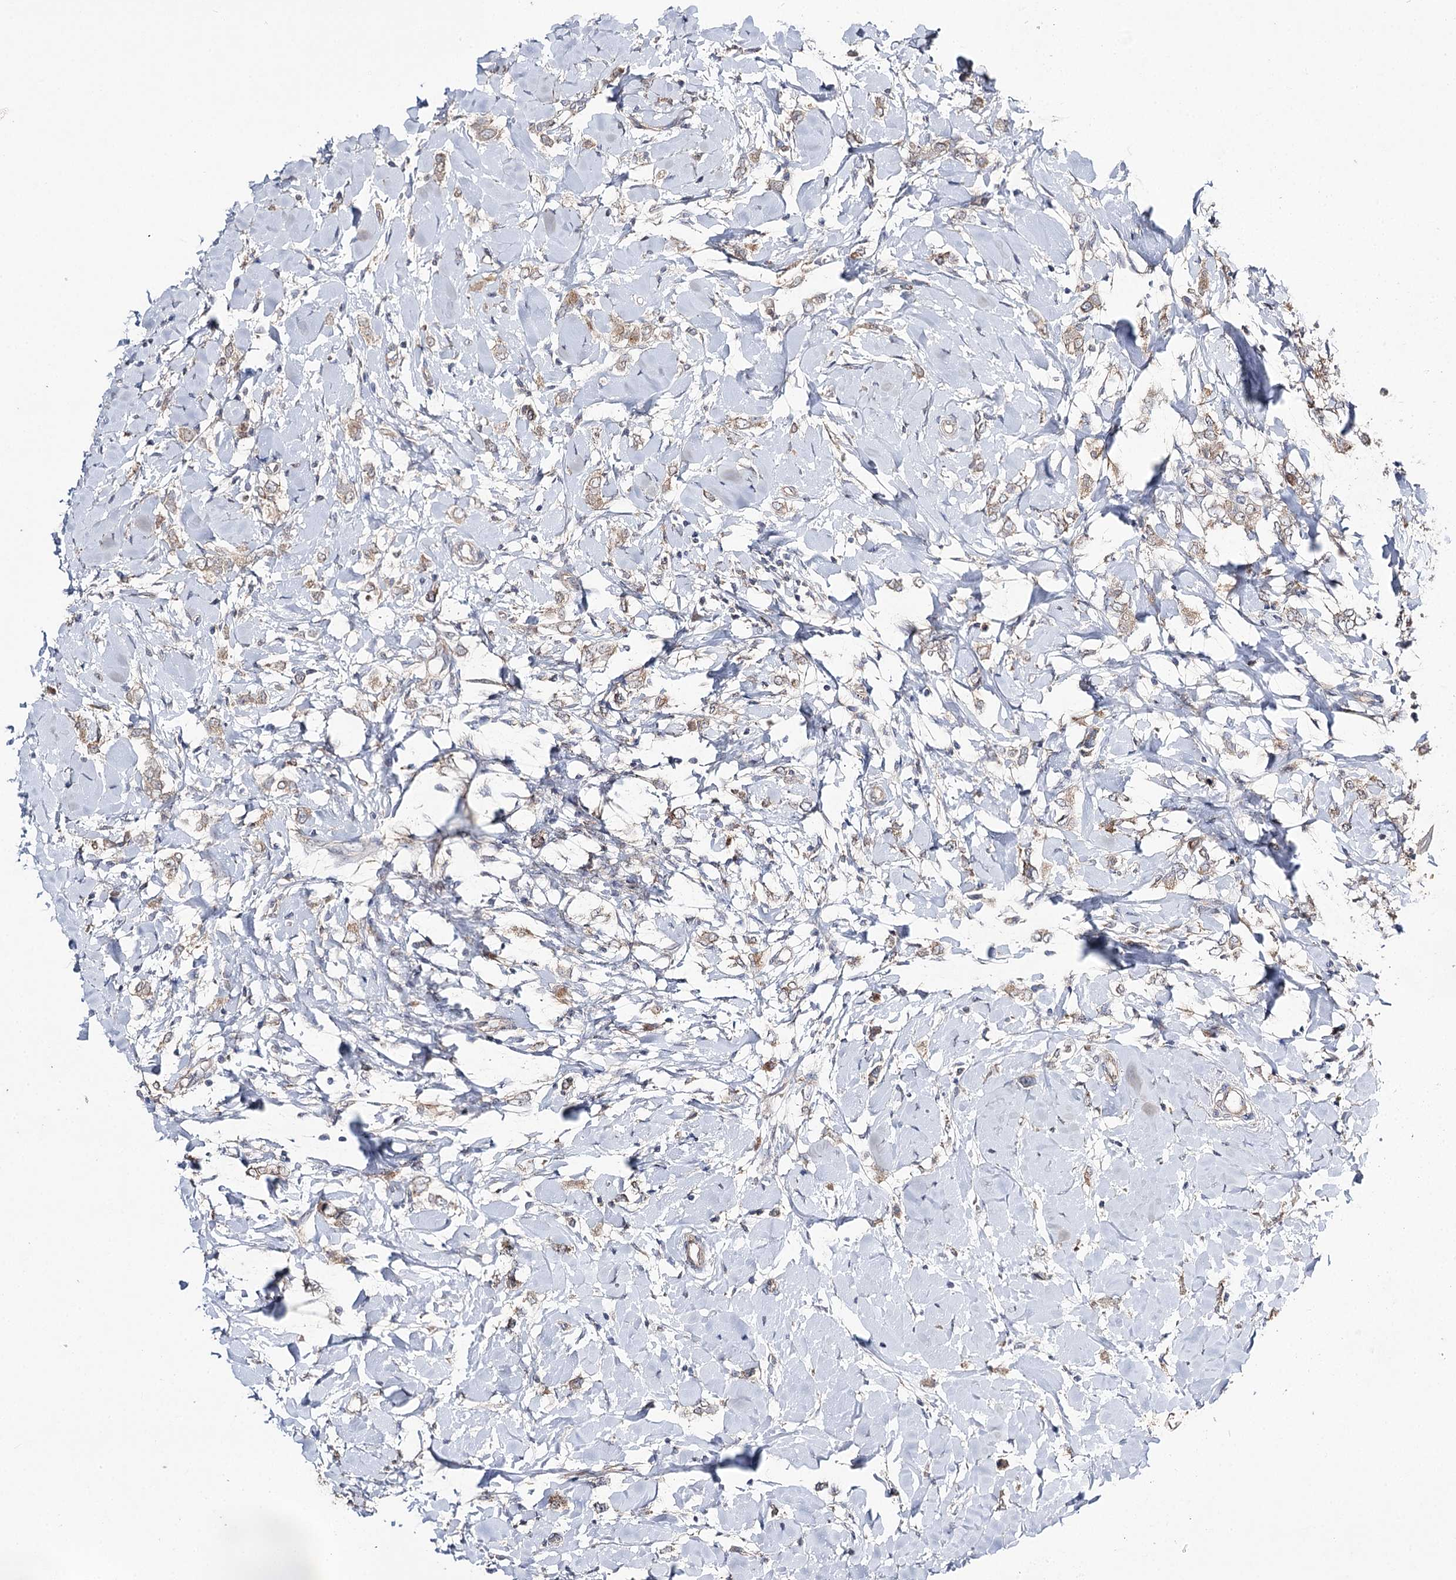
{"staining": {"intensity": "weak", "quantity": "<25%", "location": "cytoplasmic/membranous"}, "tissue": "breast cancer", "cell_type": "Tumor cells", "image_type": "cancer", "snomed": [{"axis": "morphology", "description": "Normal tissue, NOS"}, {"axis": "morphology", "description": "Lobular carcinoma"}, {"axis": "topography", "description": "Breast"}], "caption": "High magnification brightfield microscopy of breast cancer (lobular carcinoma) stained with DAB (3,3'-diaminobenzidine) (brown) and counterstained with hematoxylin (blue): tumor cells show no significant expression.", "gene": "AURKC", "patient": {"sex": "female", "age": 47}}